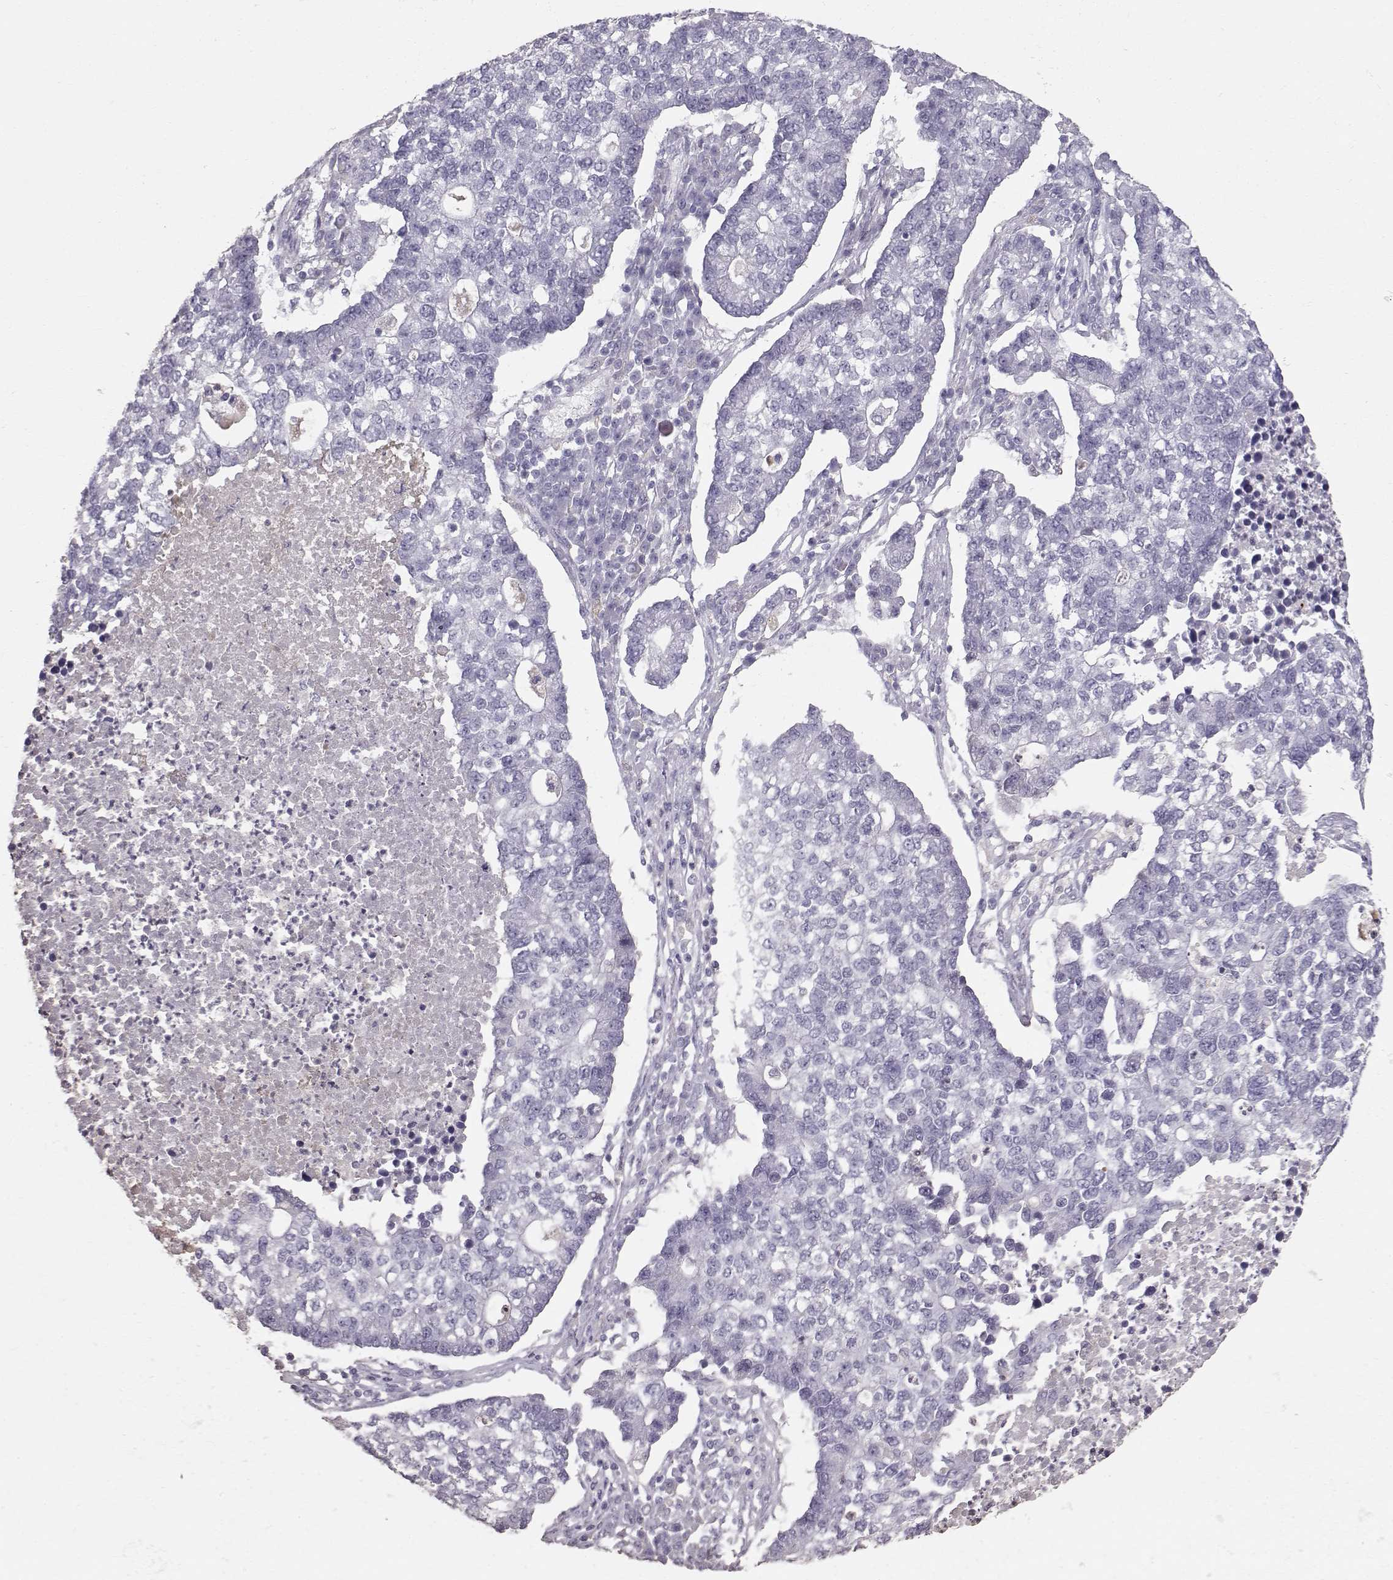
{"staining": {"intensity": "negative", "quantity": "none", "location": "none"}, "tissue": "lung cancer", "cell_type": "Tumor cells", "image_type": "cancer", "snomed": [{"axis": "morphology", "description": "Adenocarcinoma, NOS"}, {"axis": "topography", "description": "Lung"}], "caption": "An IHC photomicrograph of lung cancer (adenocarcinoma) is shown. There is no staining in tumor cells of lung cancer (adenocarcinoma).", "gene": "POU1F1", "patient": {"sex": "male", "age": 57}}